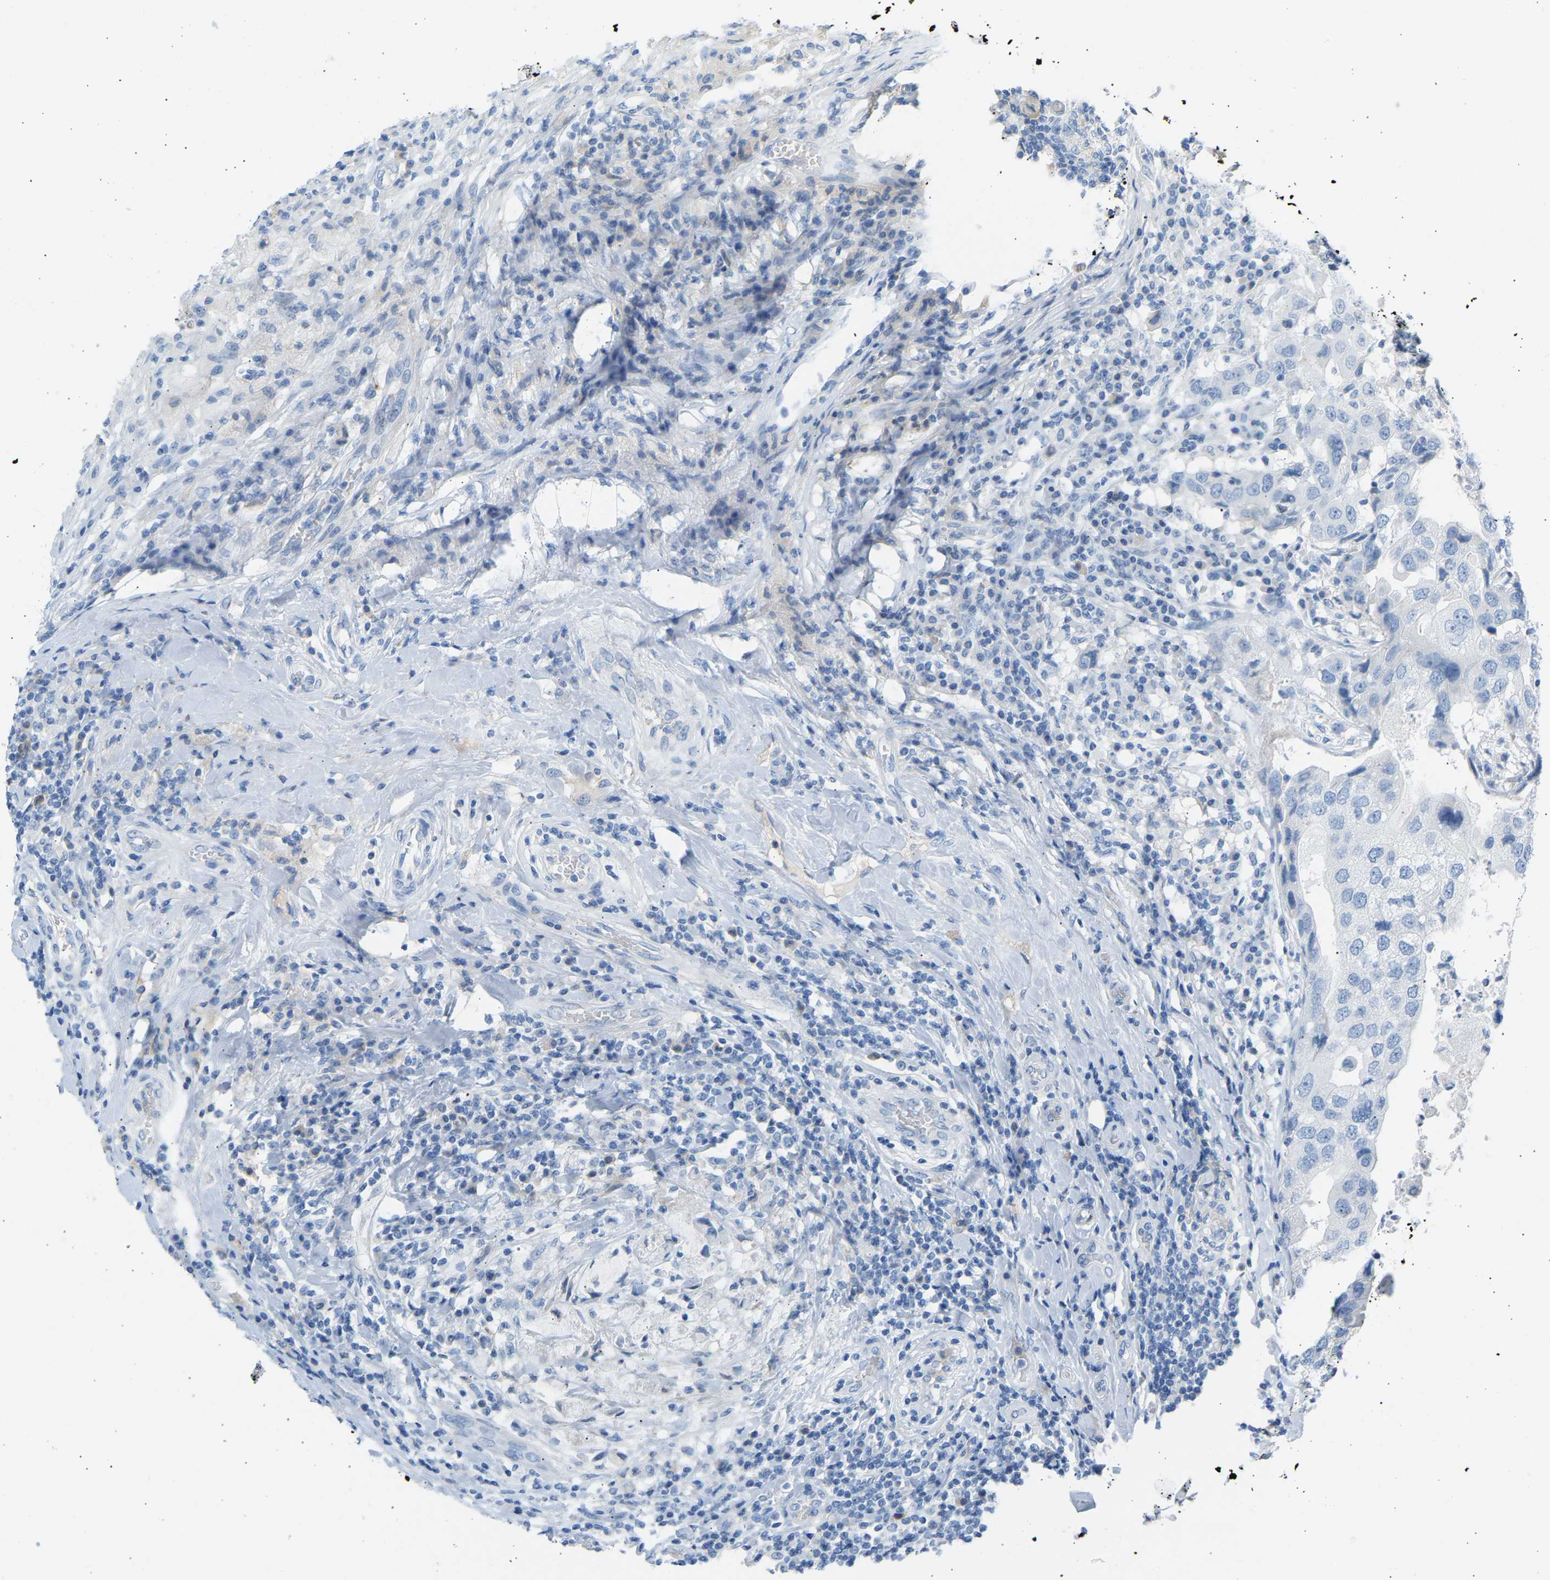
{"staining": {"intensity": "negative", "quantity": "none", "location": "none"}, "tissue": "breast cancer", "cell_type": "Tumor cells", "image_type": "cancer", "snomed": [{"axis": "morphology", "description": "Duct carcinoma"}, {"axis": "topography", "description": "Breast"}], "caption": "Immunohistochemical staining of infiltrating ductal carcinoma (breast) displays no significant expression in tumor cells.", "gene": "GNAS", "patient": {"sex": "female", "age": 27}}